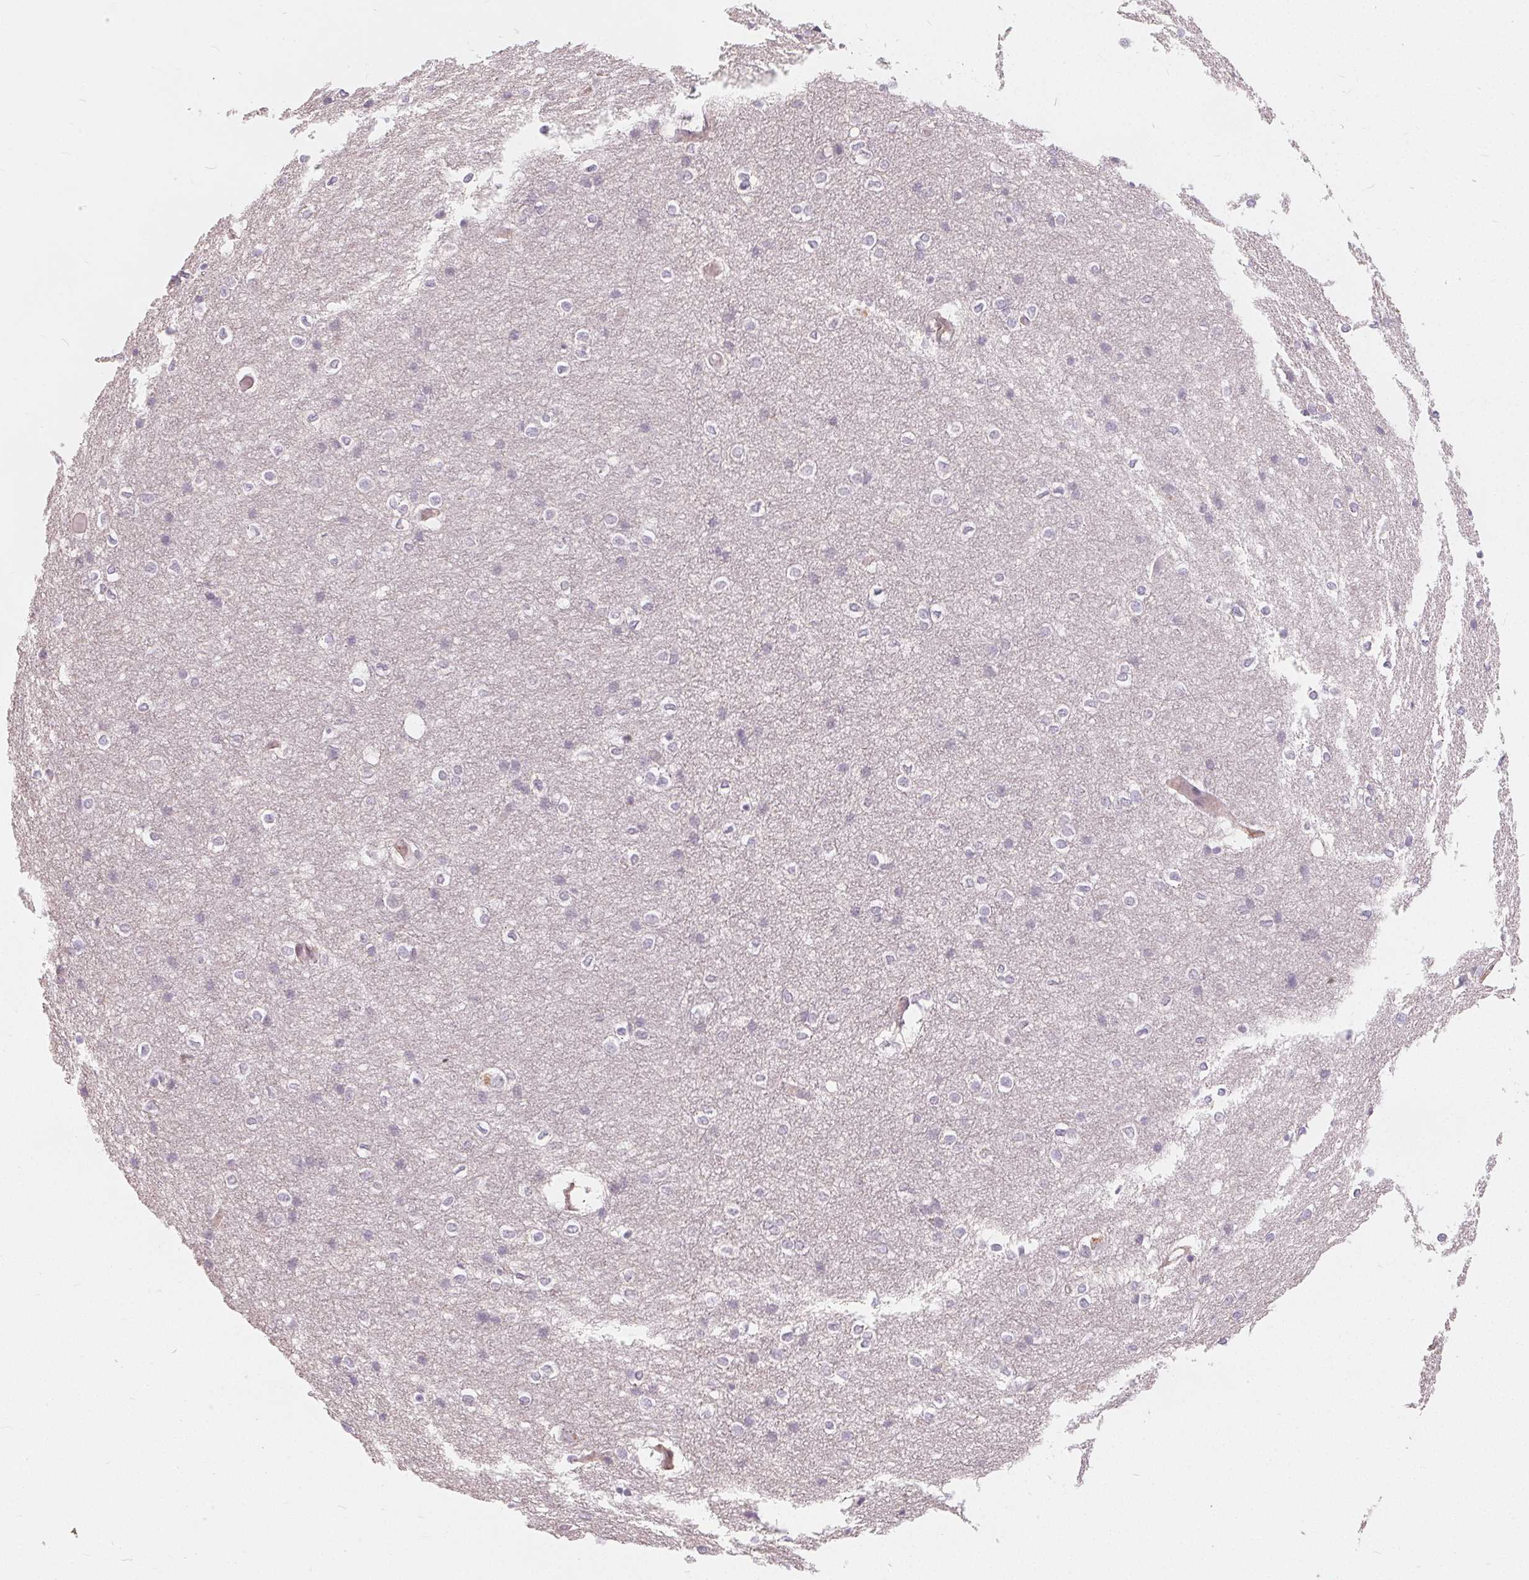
{"staining": {"intensity": "moderate", "quantity": "<25%", "location": "cytoplasmic/membranous"}, "tissue": "cerebral cortex", "cell_type": "Endothelial cells", "image_type": "normal", "snomed": [{"axis": "morphology", "description": "Normal tissue, NOS"}, {"axis": "topography", "description": "Cerebral cortex"}], "caption": "A low amount of moderate cytoplasmic/membranous expression is seen in about <25% of endothelial cells in normal cerebral cortex. (DAB IHC with brightfield microscopy, high magnification).", "gene": "HOPX", "patient": {"sex": "male", "age": 37}}